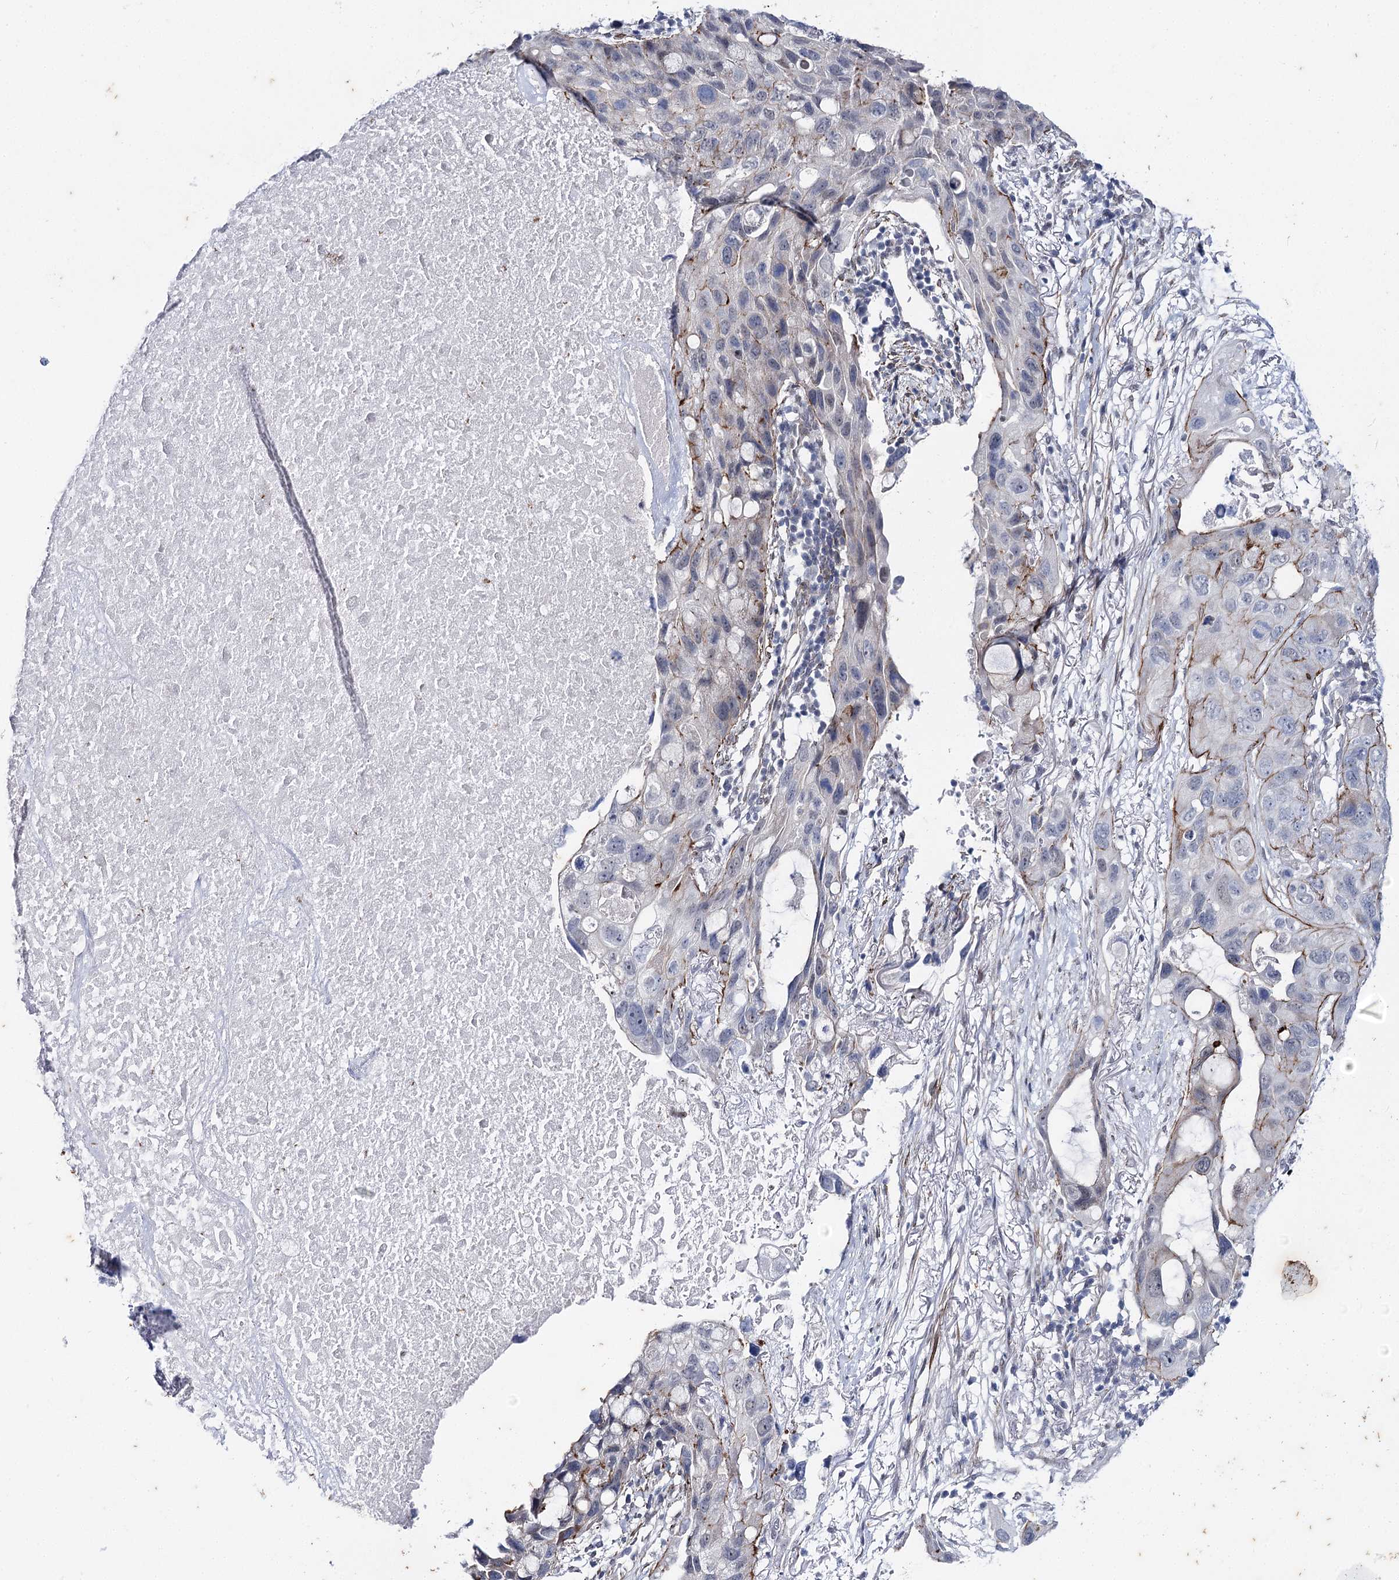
{"staining": {"intensity": "weak", "quantity": "<25%", "location": "cytoplasmic/membranous"}, "tissue": "lung cancer", "cell_type": "Tumor cells", "image_type": "cancer", "snomed": [{"axis": "morphology", "description": "Squamous cell carcinoma, NOS"}, {"axis": "topography", "description": "Lung"}], "caption": "High power microscopy micrograph of an immunohistochemistry (IHC) image of lung cancer, revealing no significant expression in tumor cells.", "gene": "AGXT2", "patient": {"sex": "female", "age": 73}}